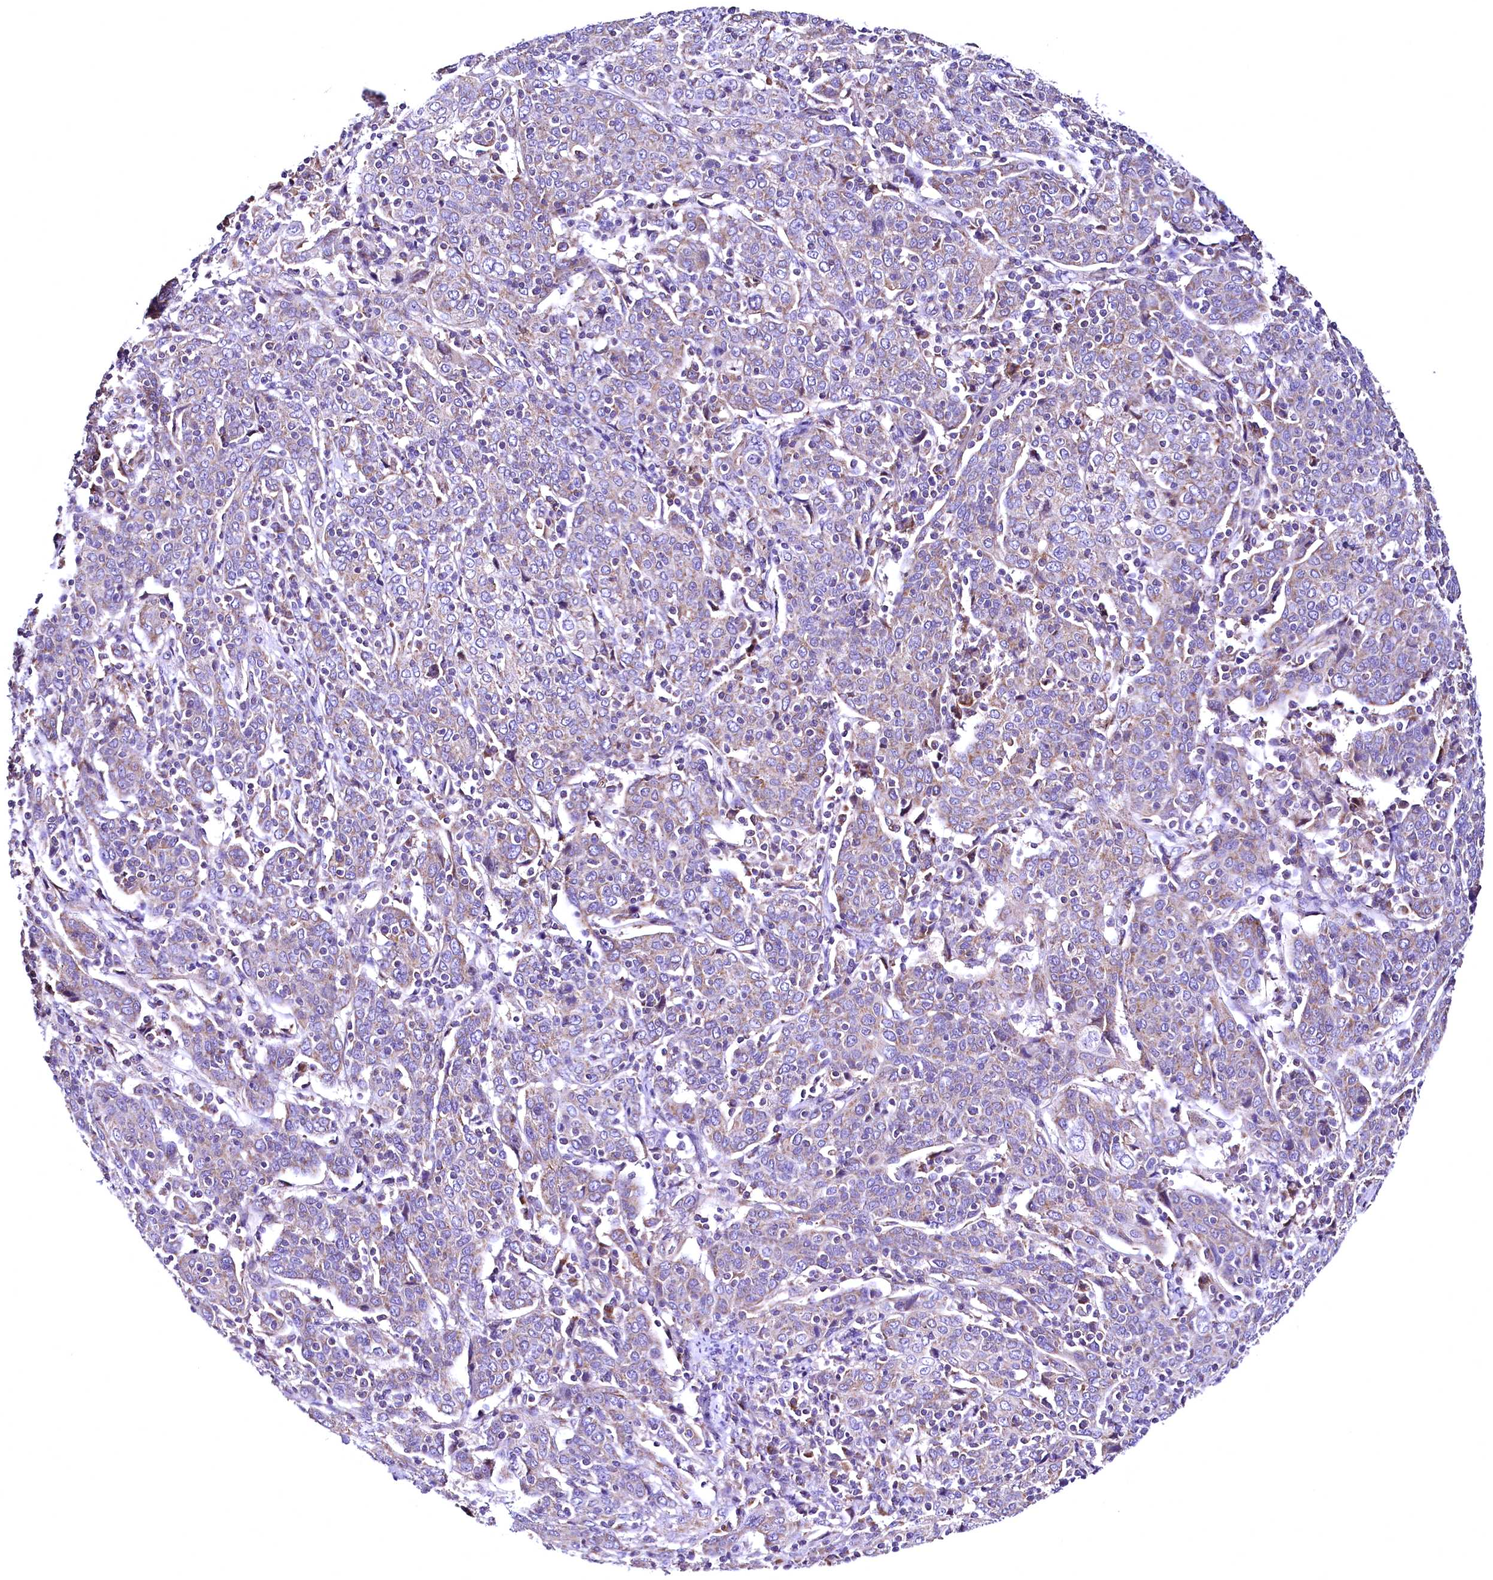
{"staining": {"intensity": "weak", "quantity": "<25%", "location": "cytoplasmic/membranous"}, "tissue": "cervical cancer", "cell_type": "Tumor cells", "image_type": "cancer", "snomed": [{"axis": "morphology", "description": "Squamous cell carcinoma, NOS"}, {"axis": "topography", "description": "Cervix"}], "caption": "Immunohistochemistry (IHC) micrograph of cervical cancer stained for a protein (brown), which displays no positivity in tumor cells.", "gene": "MRPL57", "patient": {"sex": "female", "age": 67}}